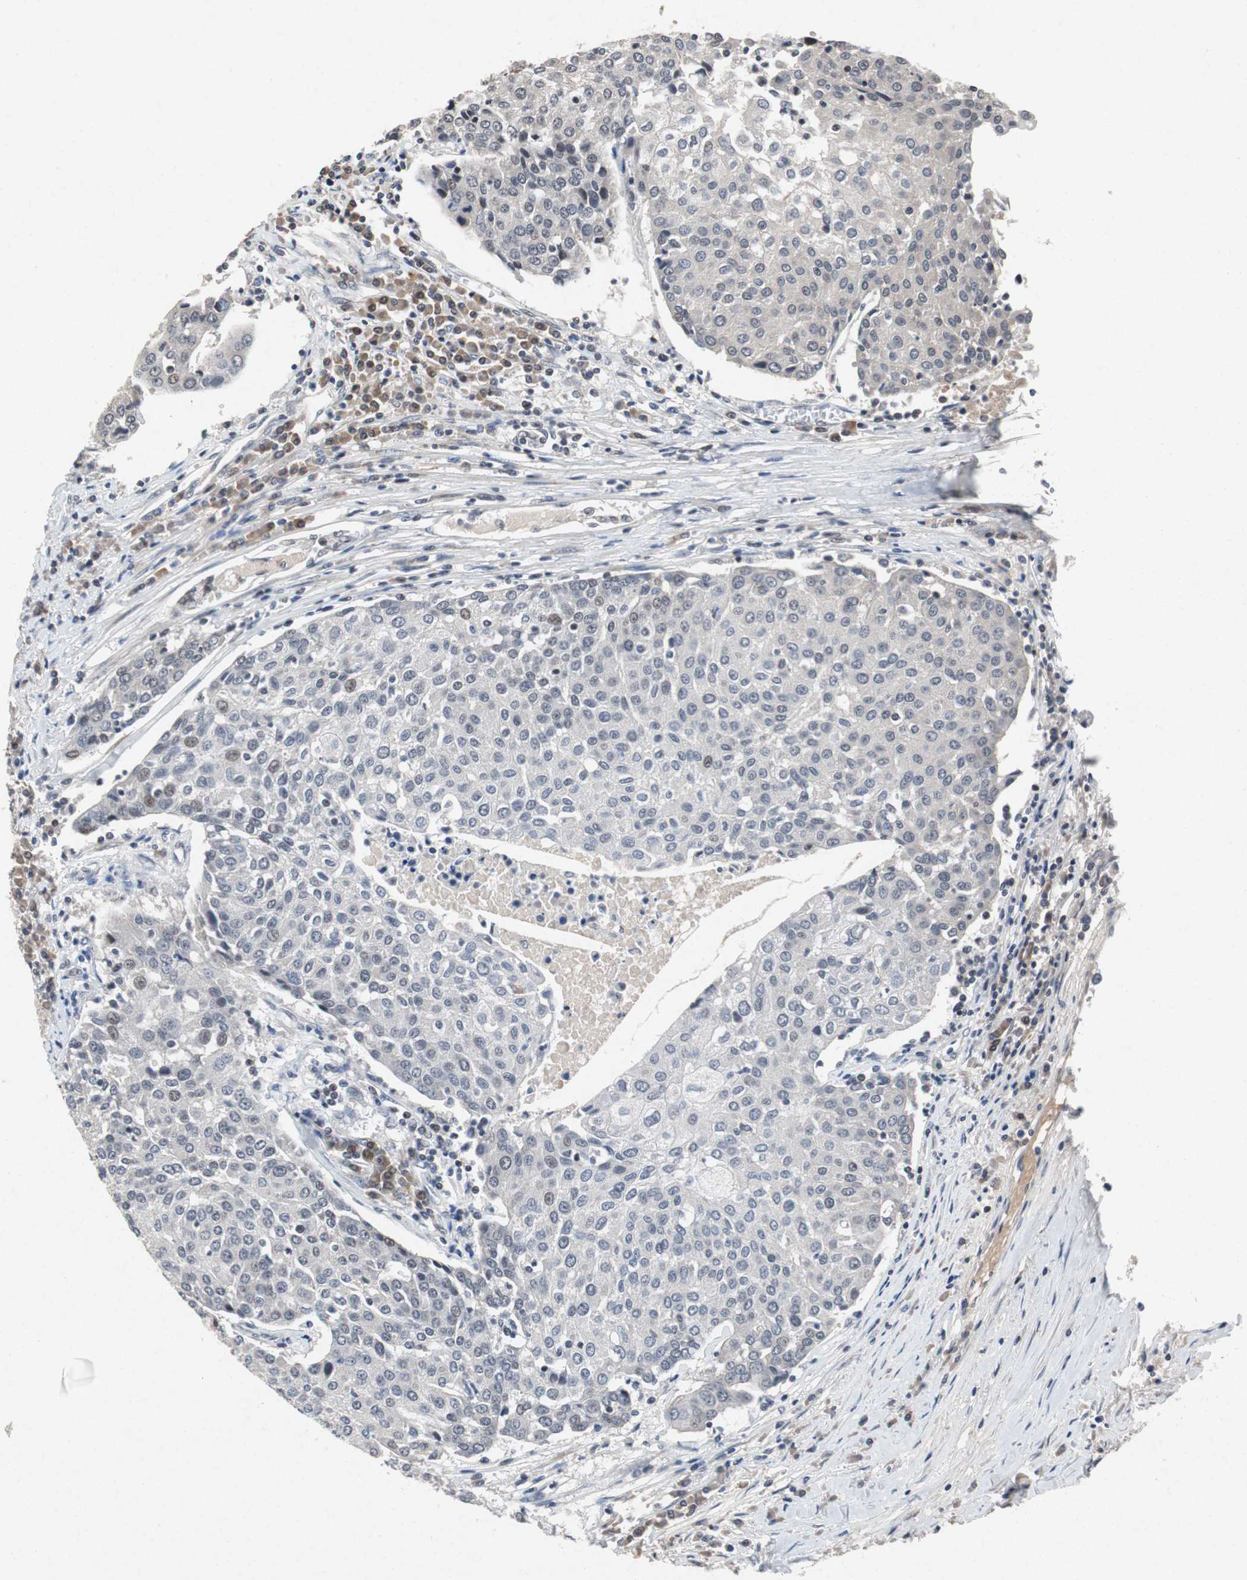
{"staining": {"intensity": "negative", "quantity": "none", "location": "none"}, "tissue": "urothelial cancer", "cell_type": "Tumor cells", "image_type": "cancer", "snomed": [{"axis": "morphology", "description": "Urothelial carcinoma, High grade"}, {"axis": "topography", "description": "Urinary bladder"}], "caption": "A micrograph of urothelial carcinoma (high-grade) stained for a protein displays no brown staining in tumor cells. The staining is performed using DAB brown chromogen with nuclei counter-stained in using hematoxylin.", "gene": "TP63", "patient": {"sex": "female", "age": 85}}